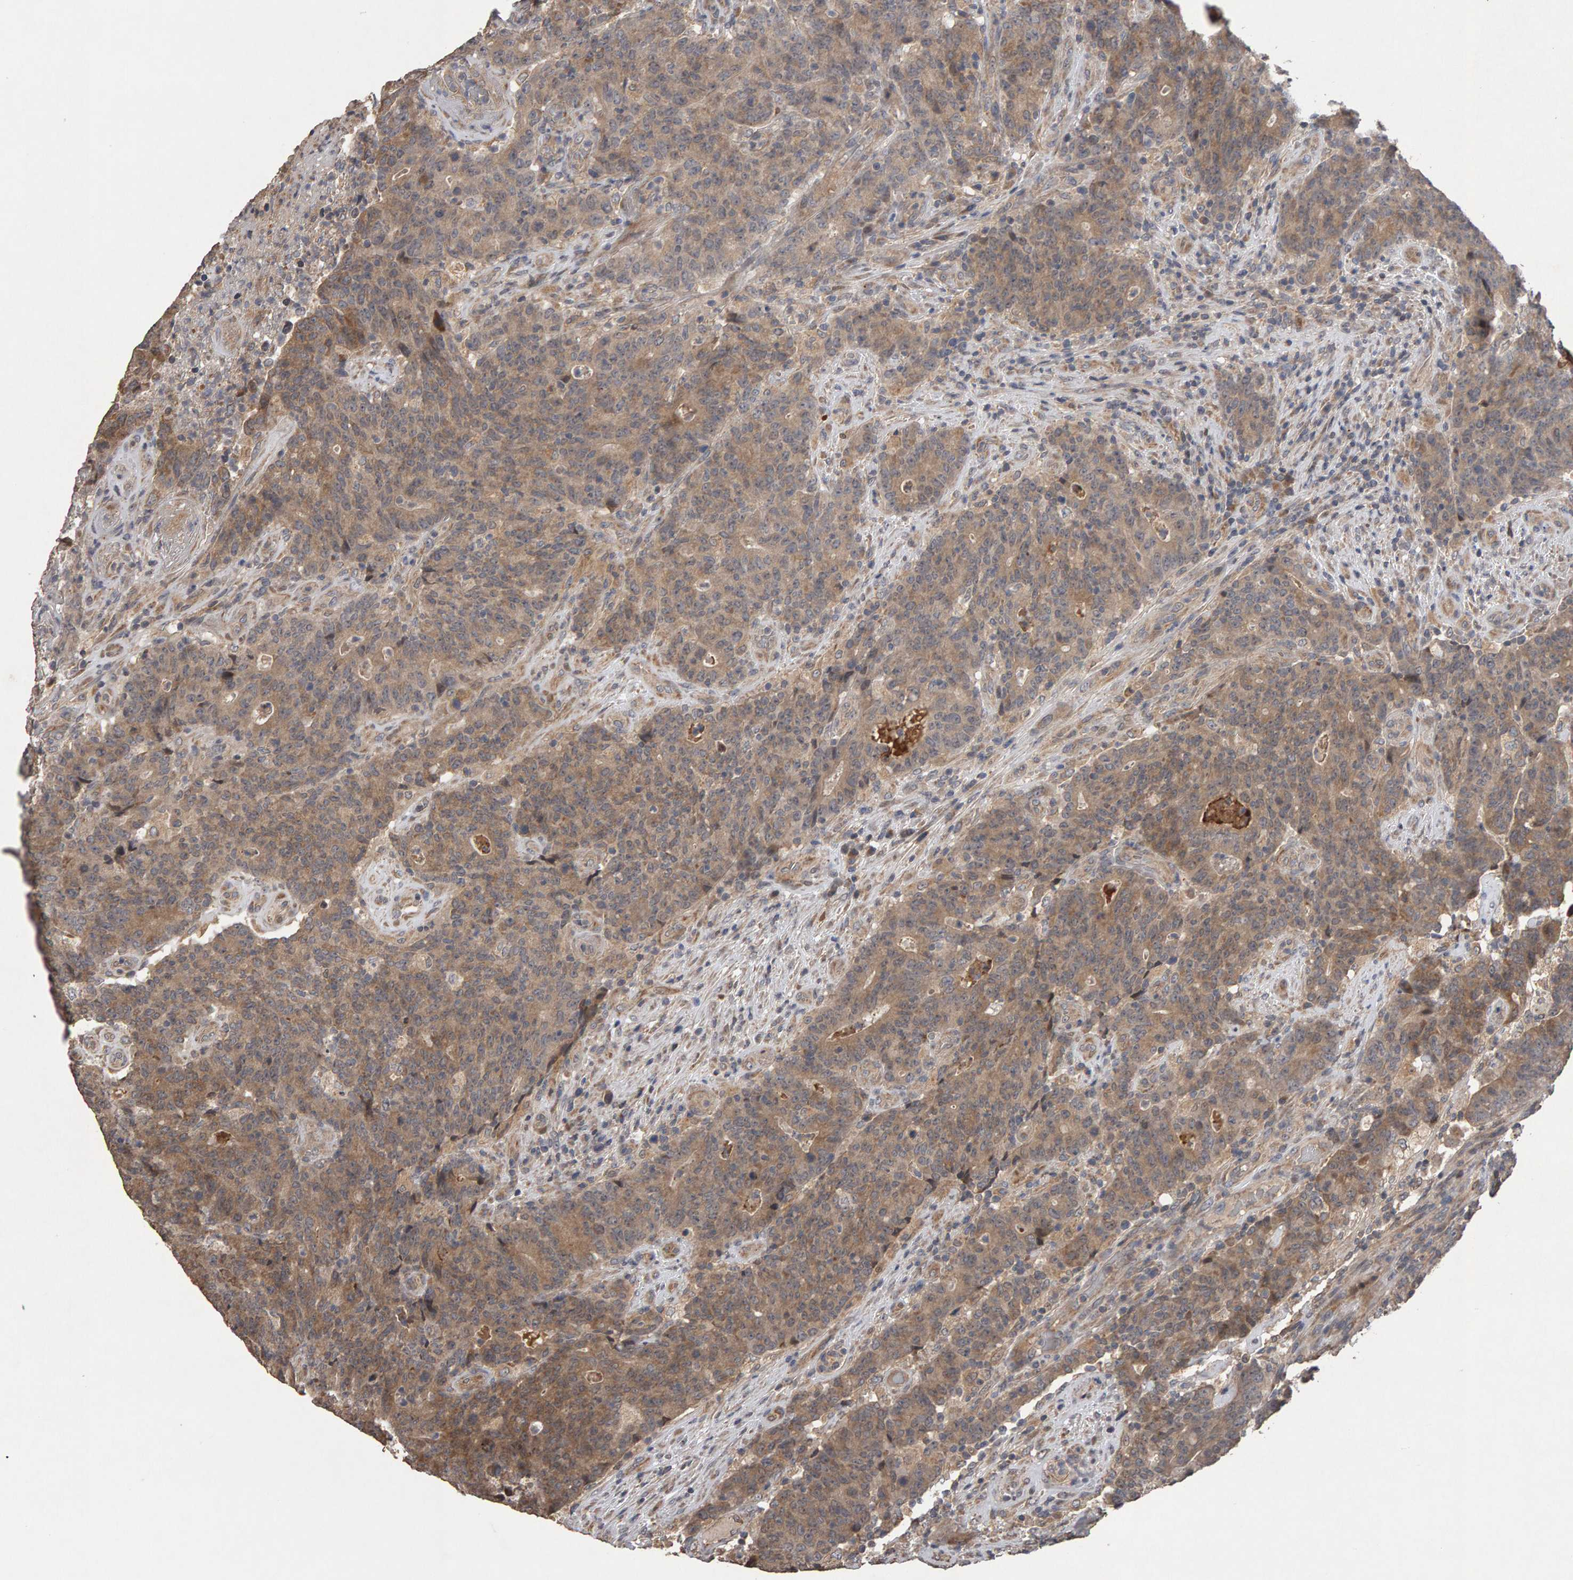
{"staining": {"intensity": "moderate", "quantity": ">75%", "location": "cytoplasmic/membranous"}, "tissue": "colorectal cancer", "cell_type": "Tumor cells", "image_type": "cancer", "snomed": [{"axis": "morphology", "description": "Normal tissue, NOS"}, {"axis": "morphology", "description": "Adenocarcinoma, NOS"}, {"axis": "topography", "description": "Colon"}], "caption": "Adenocarcinoma (colorectal) was stained to show a protein in brown. There is medium levels of moderate cytoplasmic/membranous expression in about >75% of tumor cells.", "gene": "COASY", "patient": {"sex": "female", "age": 75}}